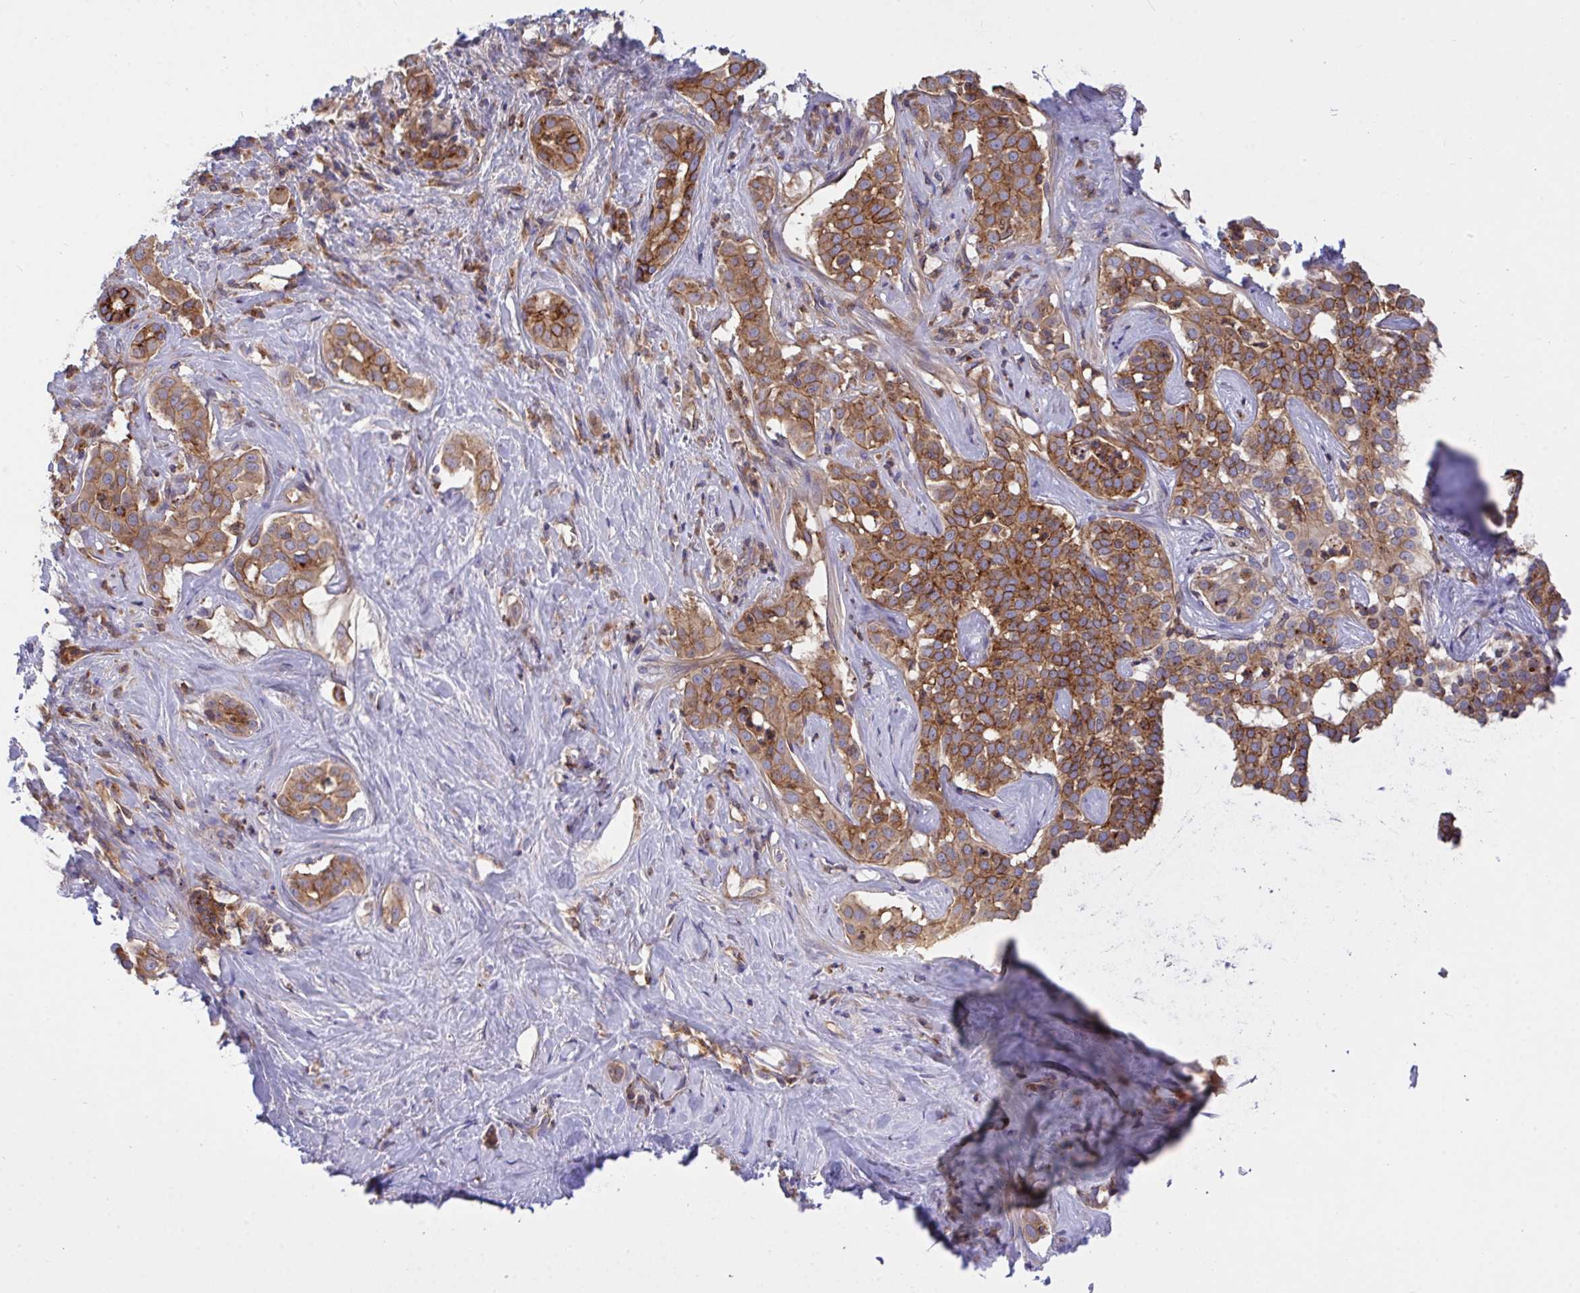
{"staining": {"intensity": "moderate", "quantity": ">75%", "location": "cytoplasmic/membranous"}, "tissue": "liver cancer", "cell_type": "Tumor cells", "image_type": "cancer", "snomed": [{"axis": "morphology", "description": "Cholangiocarcinoma"}, {"axis": "topography", "description": "Liver"}], "caption": "DAB (3,3'-diaminobenzidine) immunohistochemical staining of human liver cancer displays moderate cytoplasmic/membranous protein expression in approximately >75% of tumor cells.", "gene": "C4orf36", "patient": {"sex": "male", "age": 67}}